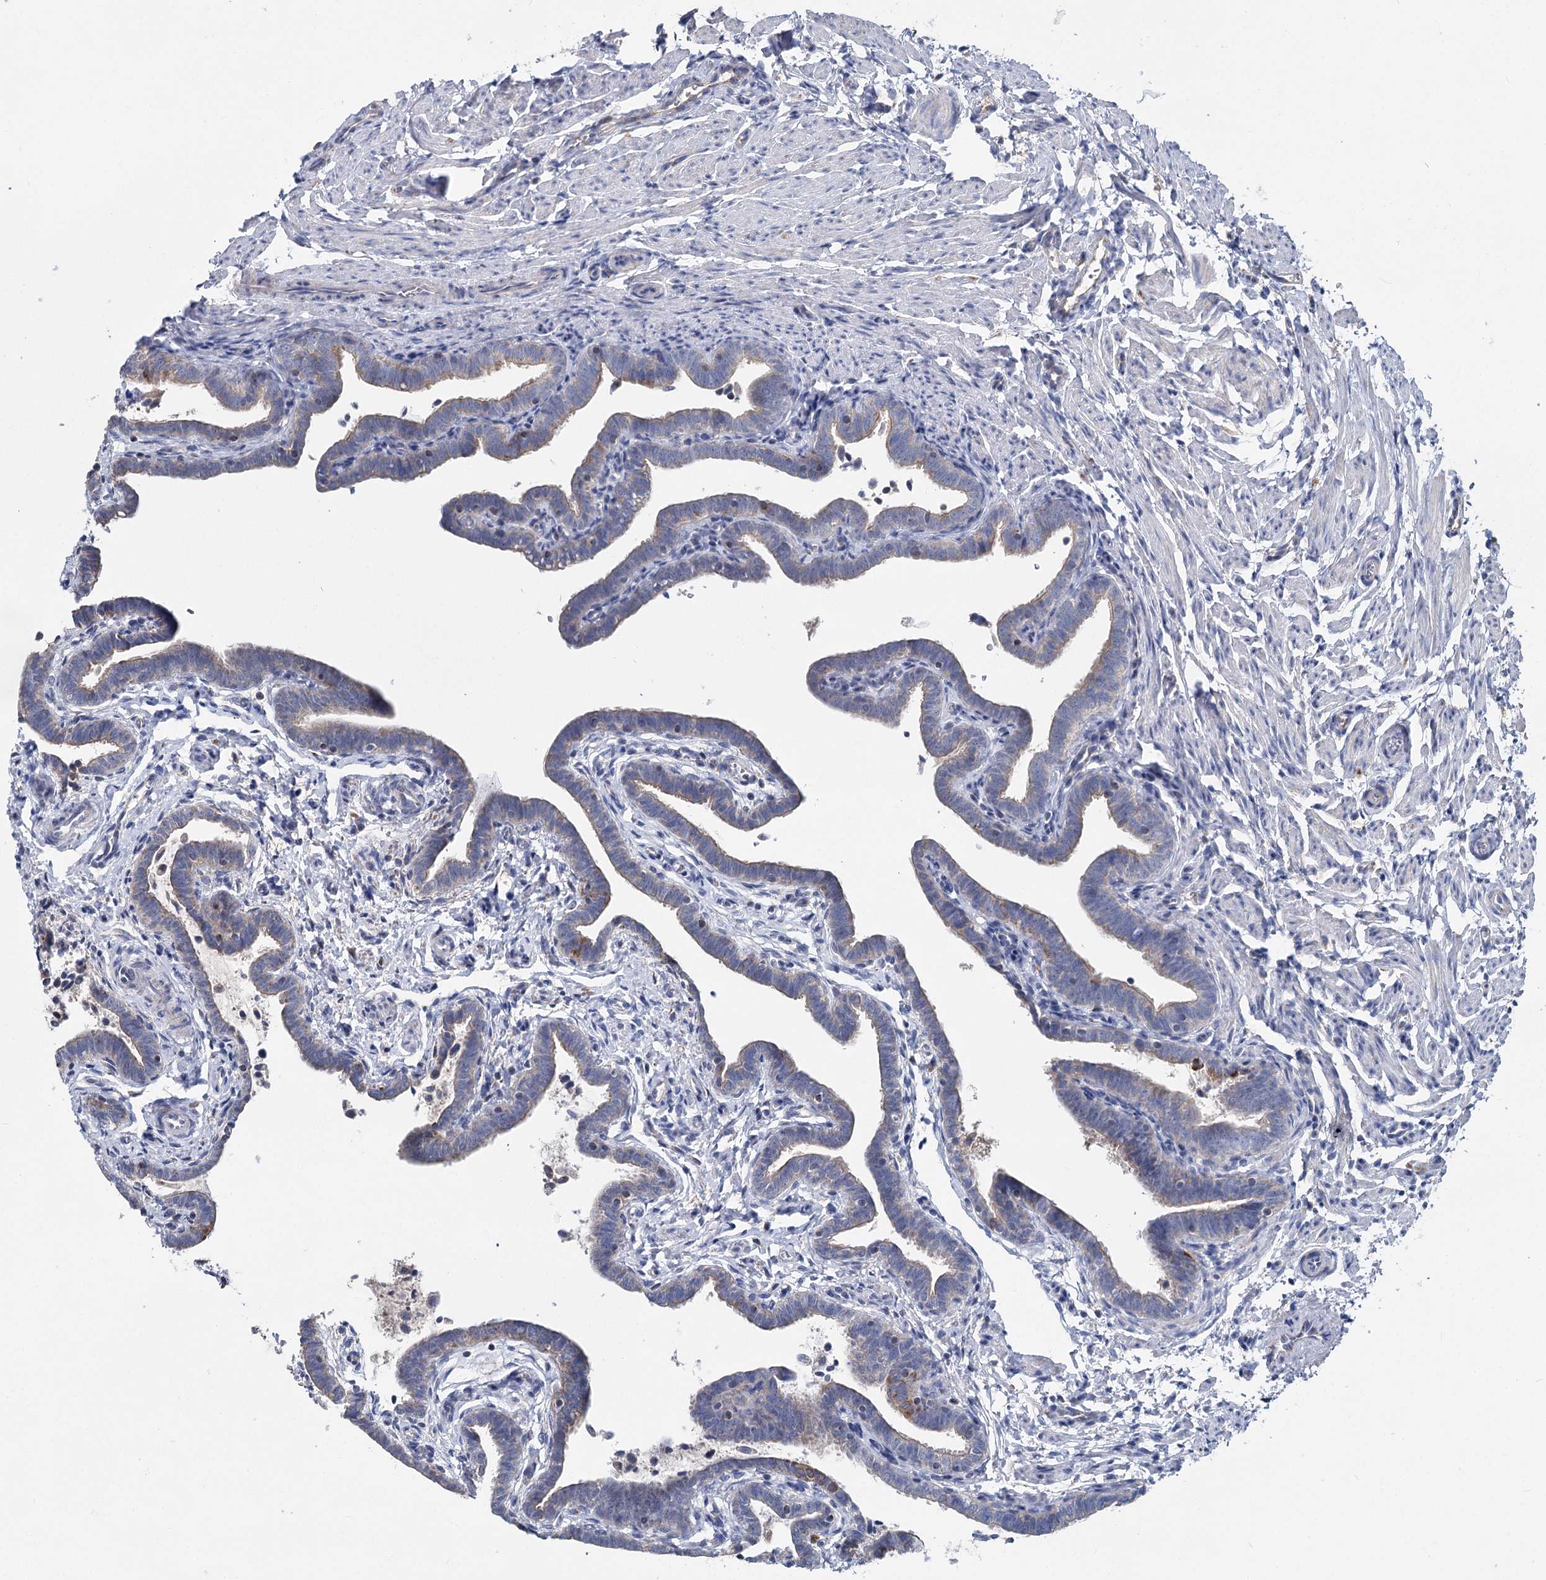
{"staining": {"intensity": "moderate", "quantity": "25%-75%", "location": "cytoplasmic/membranous"}, "tissue": "fallopian tube", "cell_type": "Glandular cells", "image_type": "normal", "snomed": [{"axis": "morphology", "description": "Normal tissue, NOS"}, {"axis": "topography", "description": "Fallopian tube"}], "caption": "Immunohistochemistry of unremarkable fallopian tube reveals medium levels of moderate cytoplasmic/membranous staining in about 25%-75% of glandular cells.", "gene": "ANKRD16", "patient": {"sex": "female", "age": 36}}